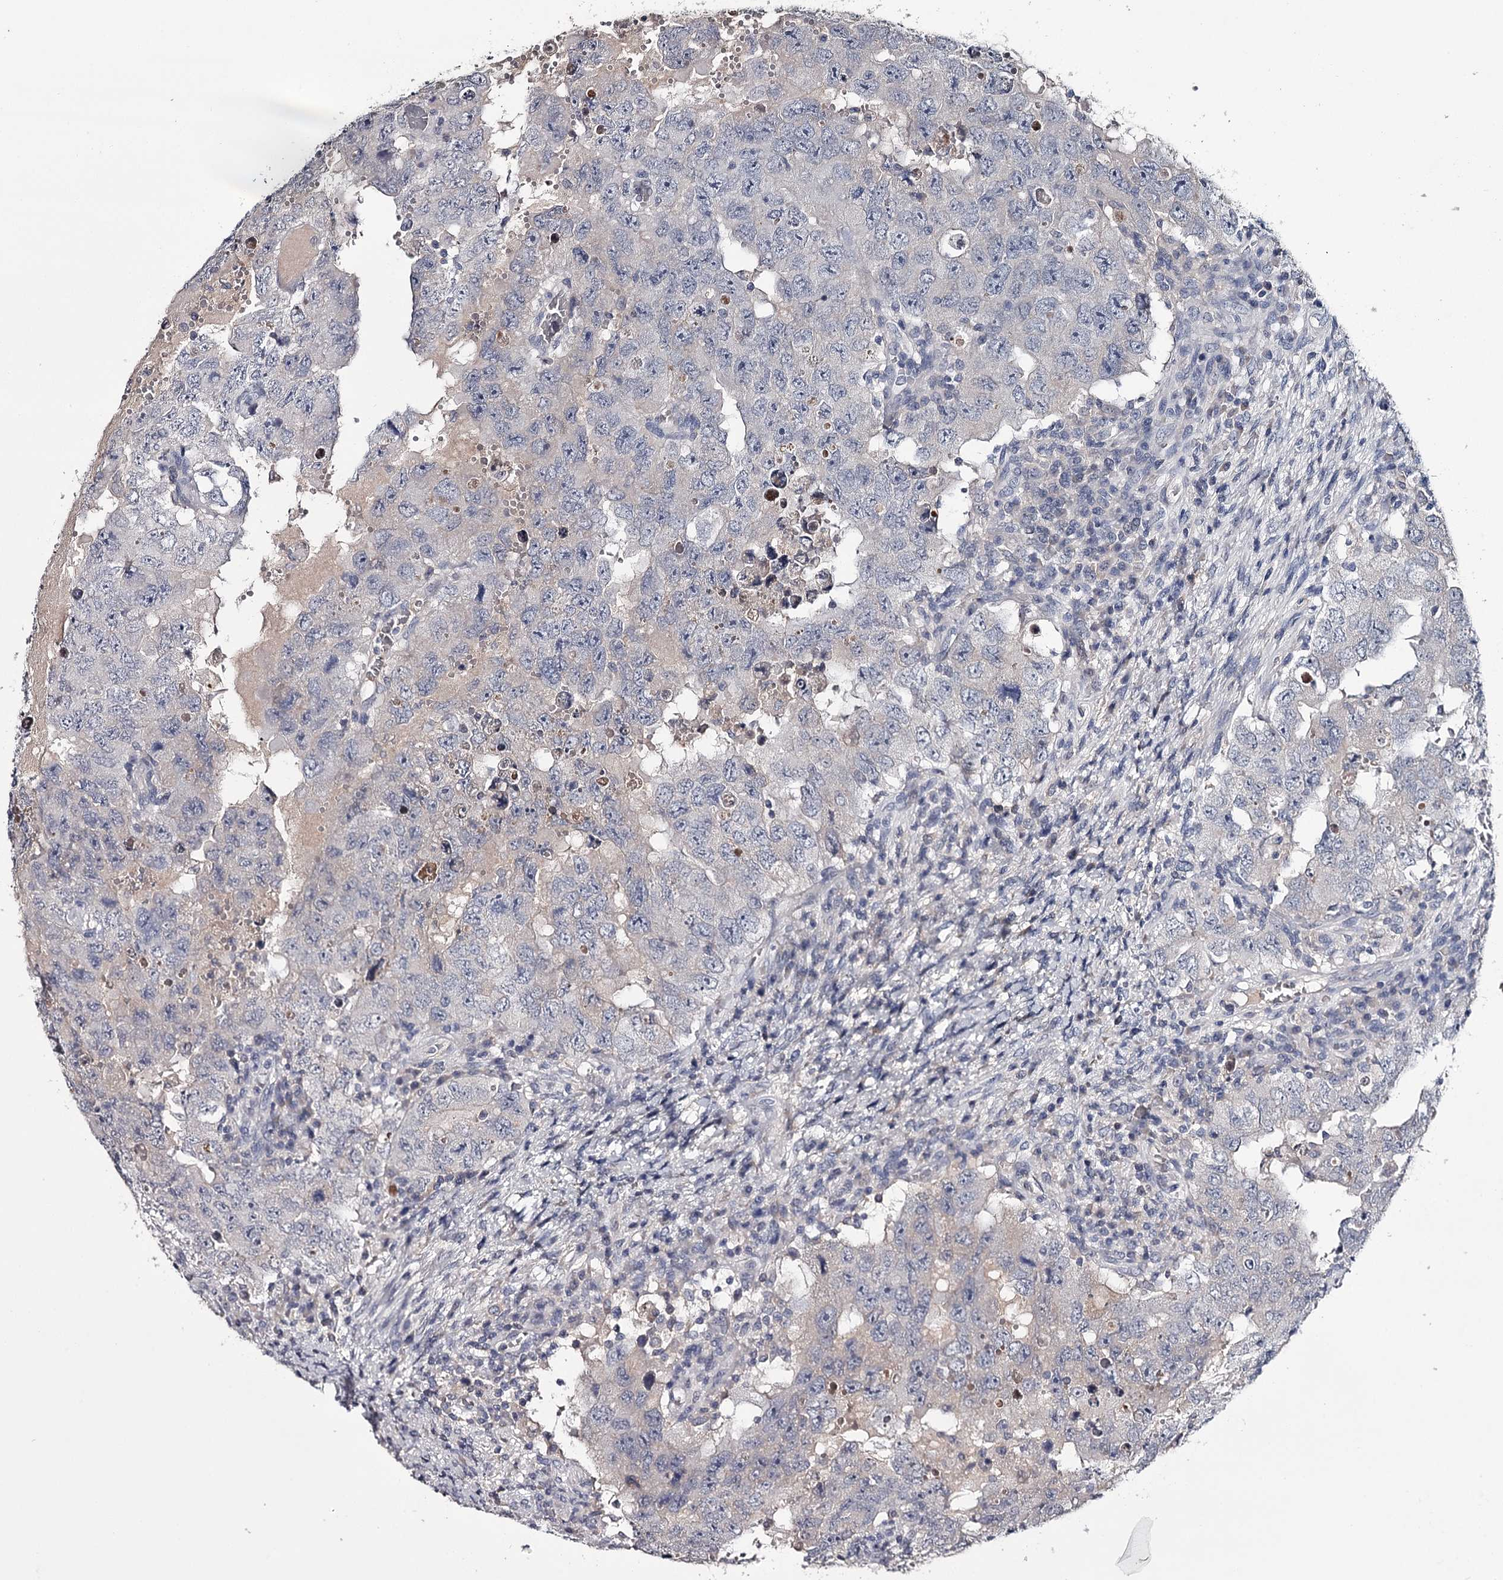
{"staining": {"intensity": "negative", "quantity": "none", "location": "none"}, "tissue": "testis cancer", "cell_type": "Tumor cells", "image_type": "cancer", "snomed": [{"axis": "morphology", "description": "Carcinoma, Embryonal, NOS"}, {"axis": "topography", "description": "Testis"}], "caption": "Immunohistochemical staining of testis cancer (embryonal carcinoma) reveals no significant staining in tumor cells.", "gene": "FDXACB1", "patient": {"sex": "male", "age": 26}}